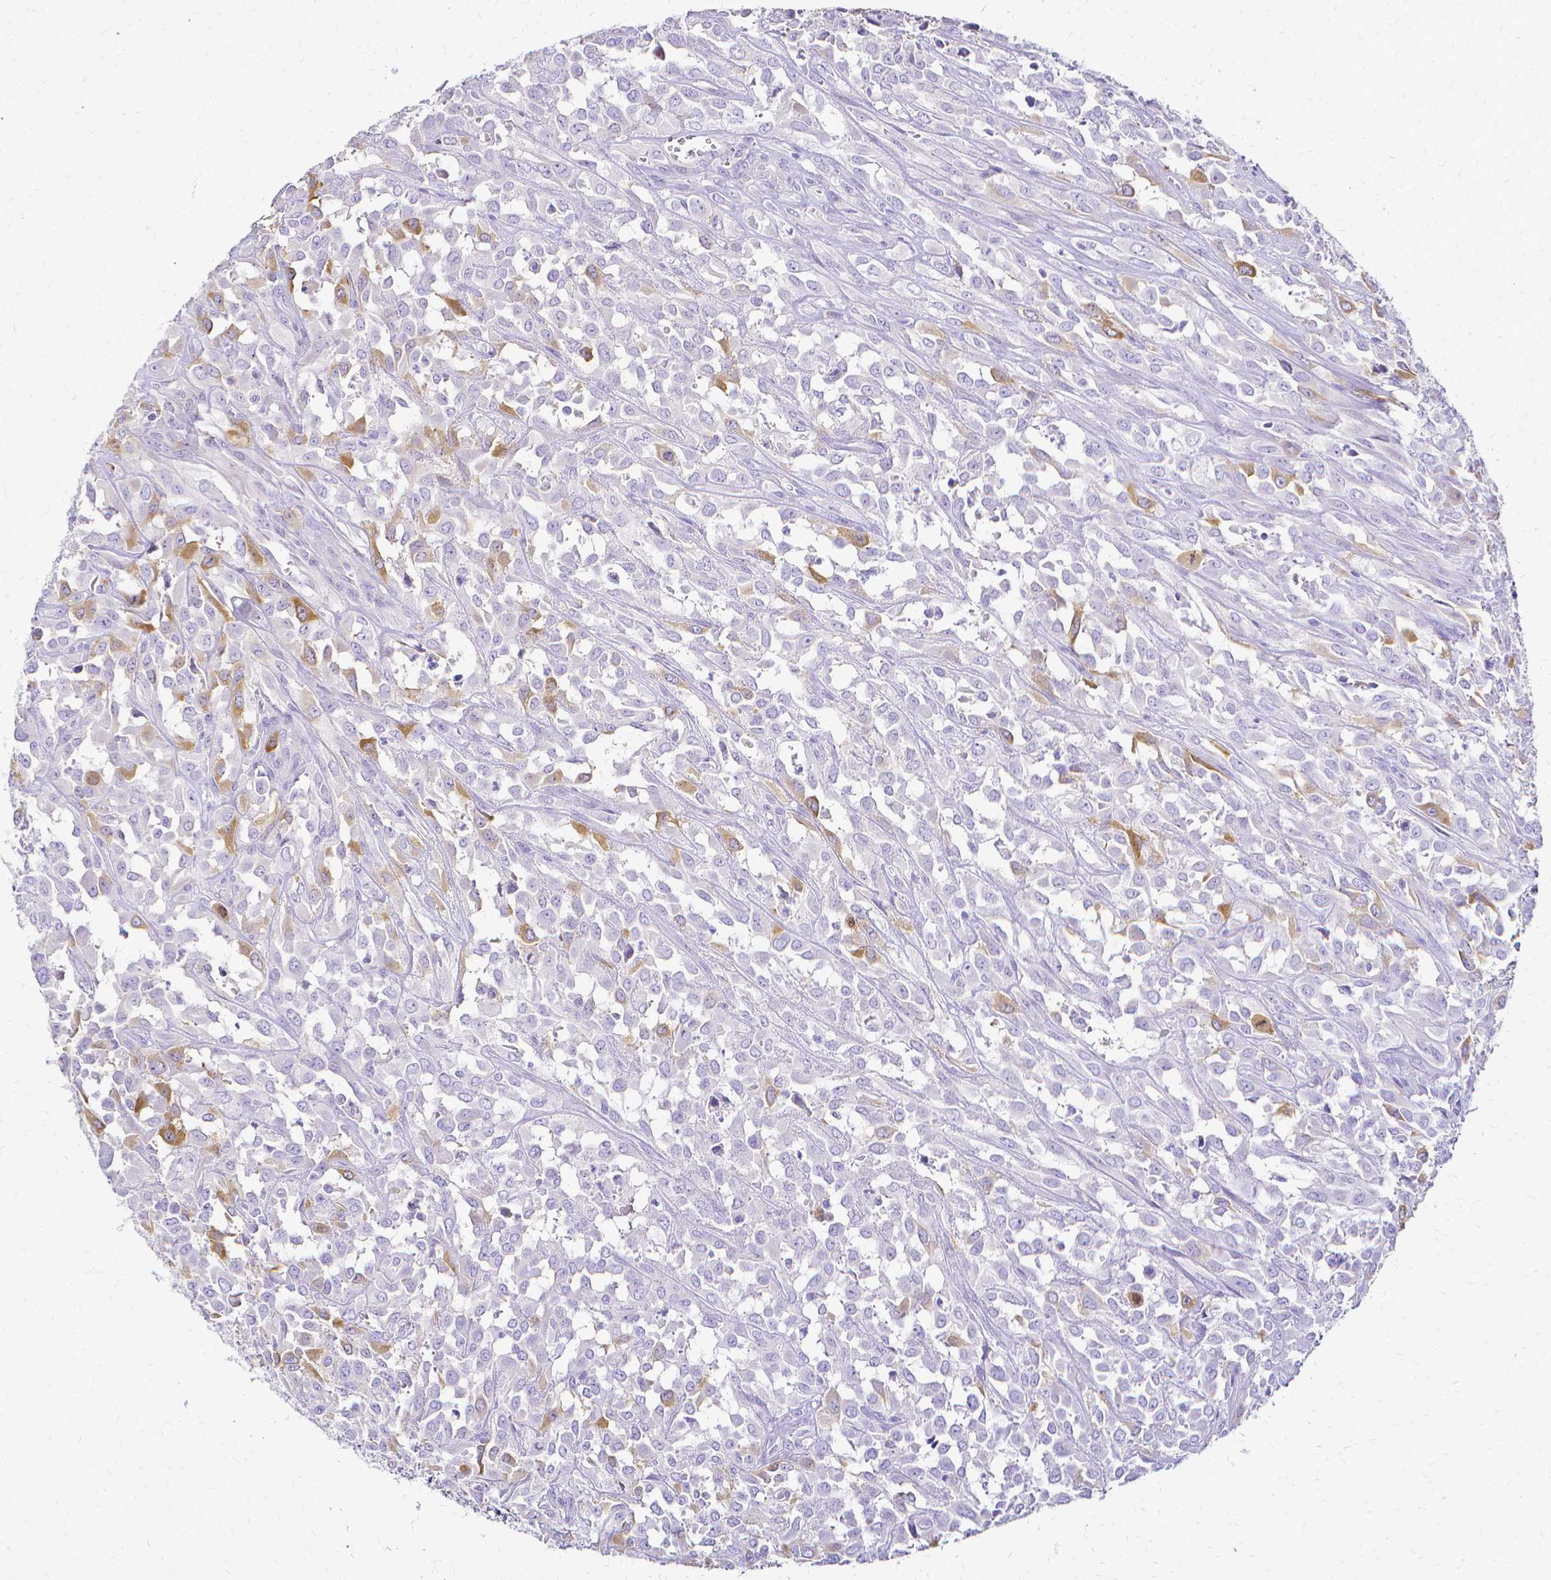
{"staining": {"intensity": "moderate", "quantity": "<25%", "location": "cytoplasmic/membranous"}, "tissue": "urothelial cancer", "cell_type": "Tumor cells", "image_type": "cancer", "snomed": [{"axis": "morphology", "description": "Urothelial carcinoma, High grade"}, {"axis": "topography", "description": "Urinary bladder"}], "caption": "Protein analysis of urothelial cancer tissue shows moderate cytoplasmic/membranous staining in about <25% of tumor cells.", "gene": "CCNB1", "patient": {"sex": "male", "age": 67}}